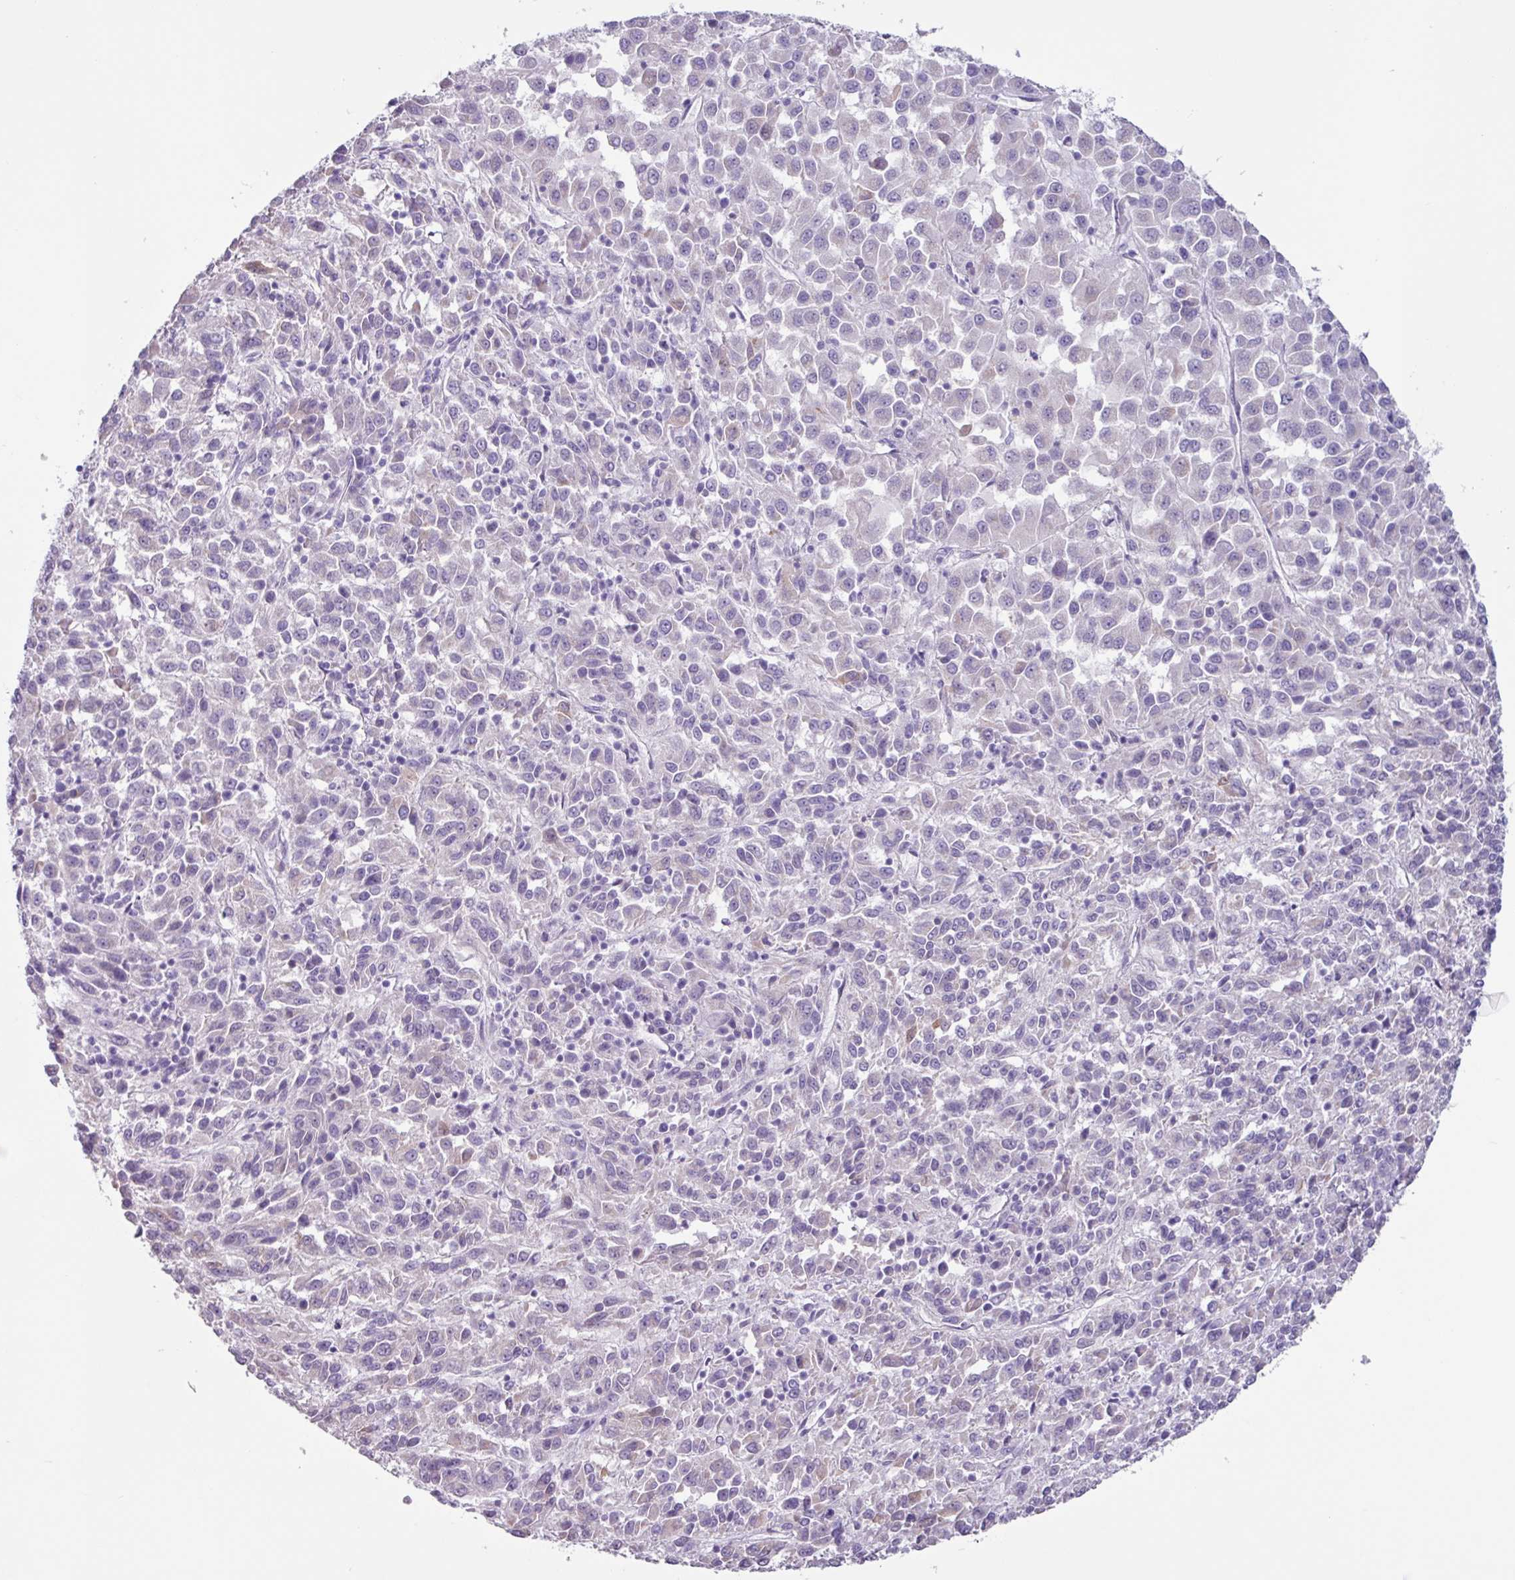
{"staining": {"intensity": "negative", "quantity": "none", "location": "none"}, "tissue": "melanoma", "cell_type": "Tumor cells", "image_type": "cancer", "snomed": [{"axis": "morphology", "description": "Malignant melanoma, Metastatic site"}, {"axis": "topography", "description": "Lung"}], "caption": "This is an IHC histopathology image of human melanoma. There is no staining in tumor cells.", "gene": "OTX1", "patient": {"sex": "male", "age": 64}}